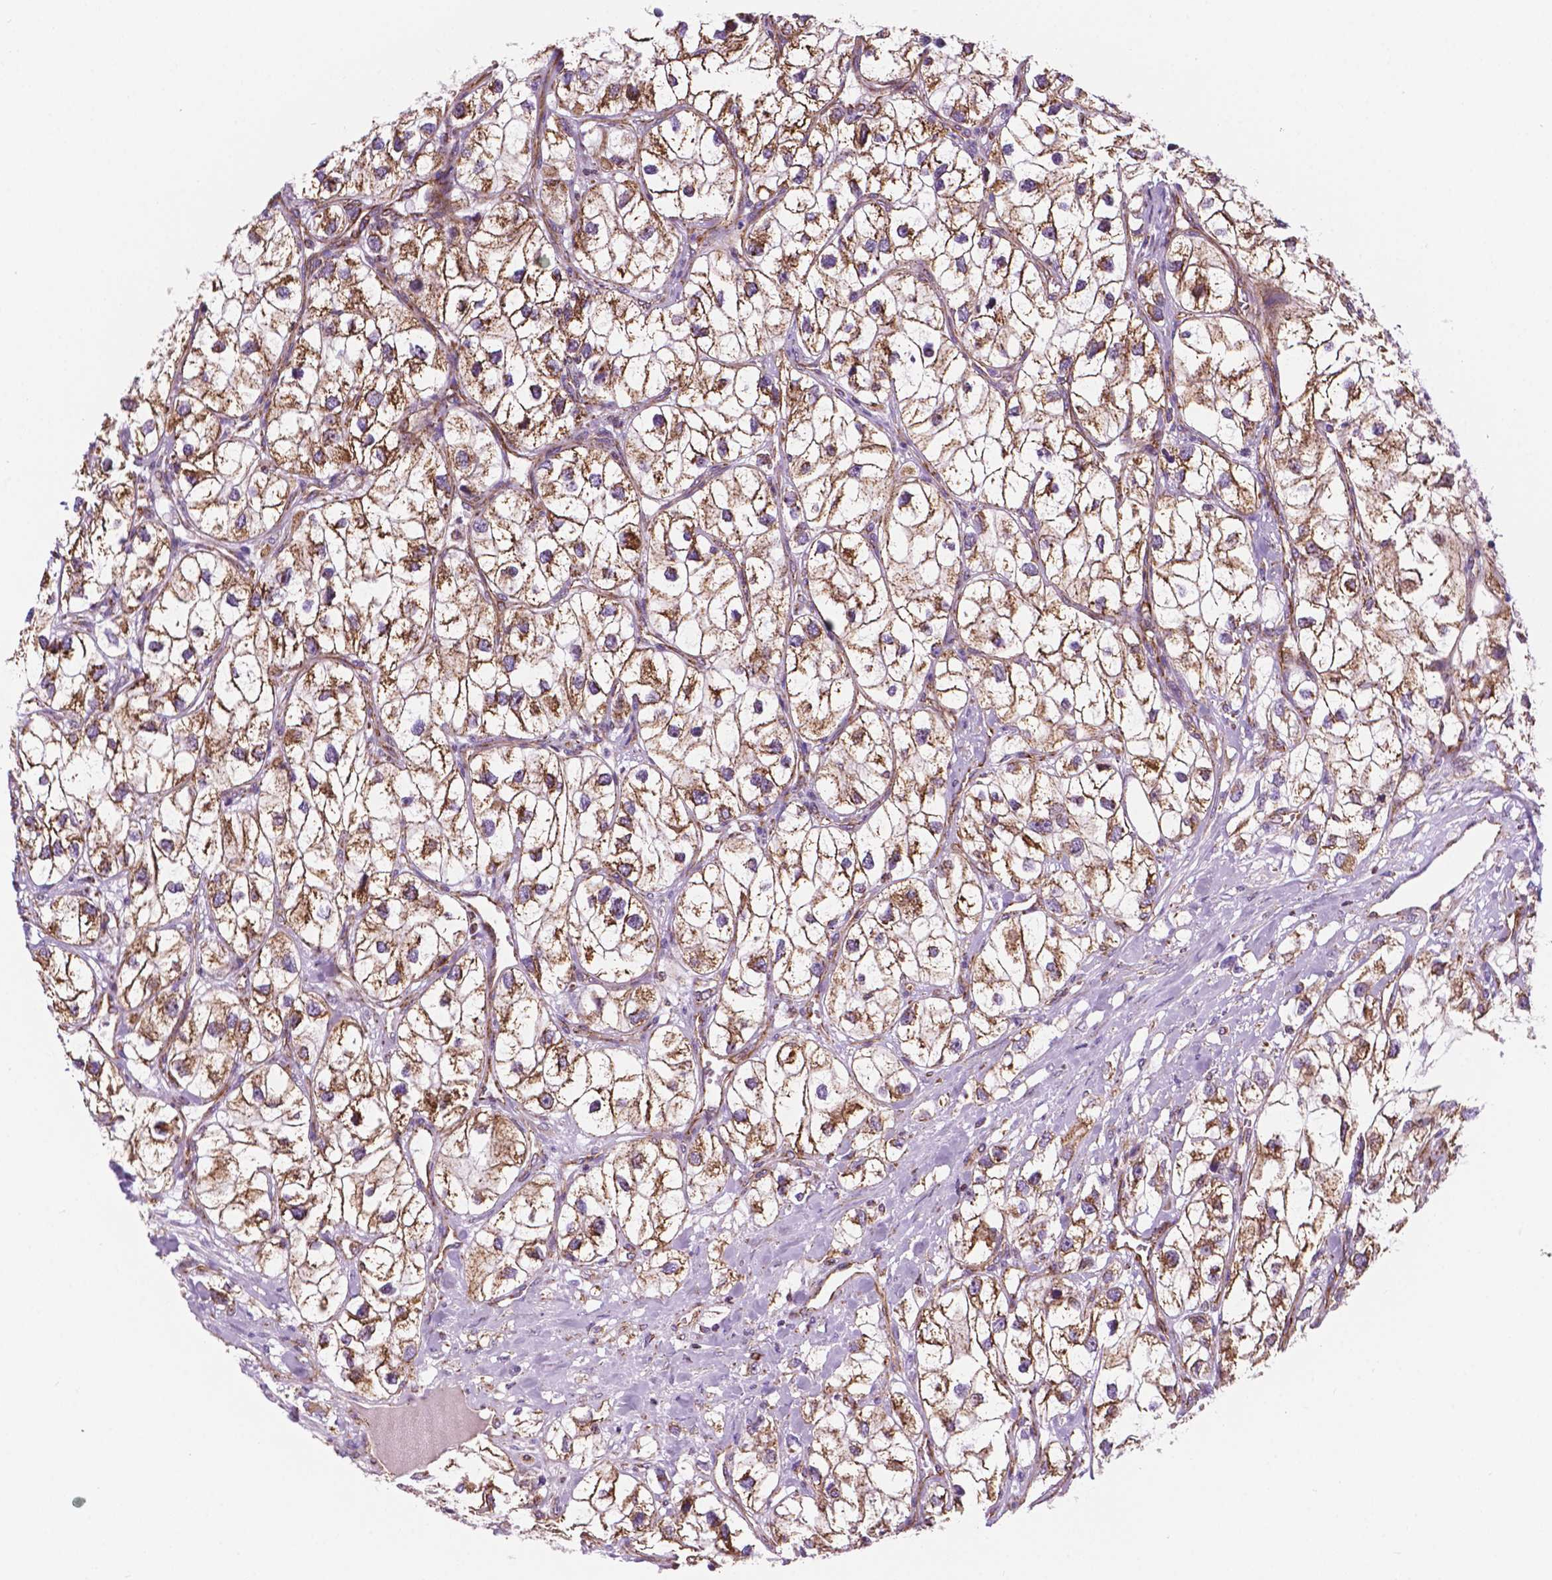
{"staining": {"intensity": "moderate", "quantity": ">75%", "location": "cytoplasmic/membranous"}, "tissue": "renal cancer", "cell_type": "Tumor cells", "image_type": "cancer", "snomed": [{"axis": "morphology", "description": "Adenocarcinoma, NOS"}, {"axis": "topography", "description": "Kidney"}], "caption": "Moderate cytoplasmic/membranous positivity for a protein is seen in approximately >75% of tumor cells of adenocarcinoma (renal) using immunohistochemistry (IHC).", "gene": "GEMIN4", "patient": {"sex": "male", "age": 59}}